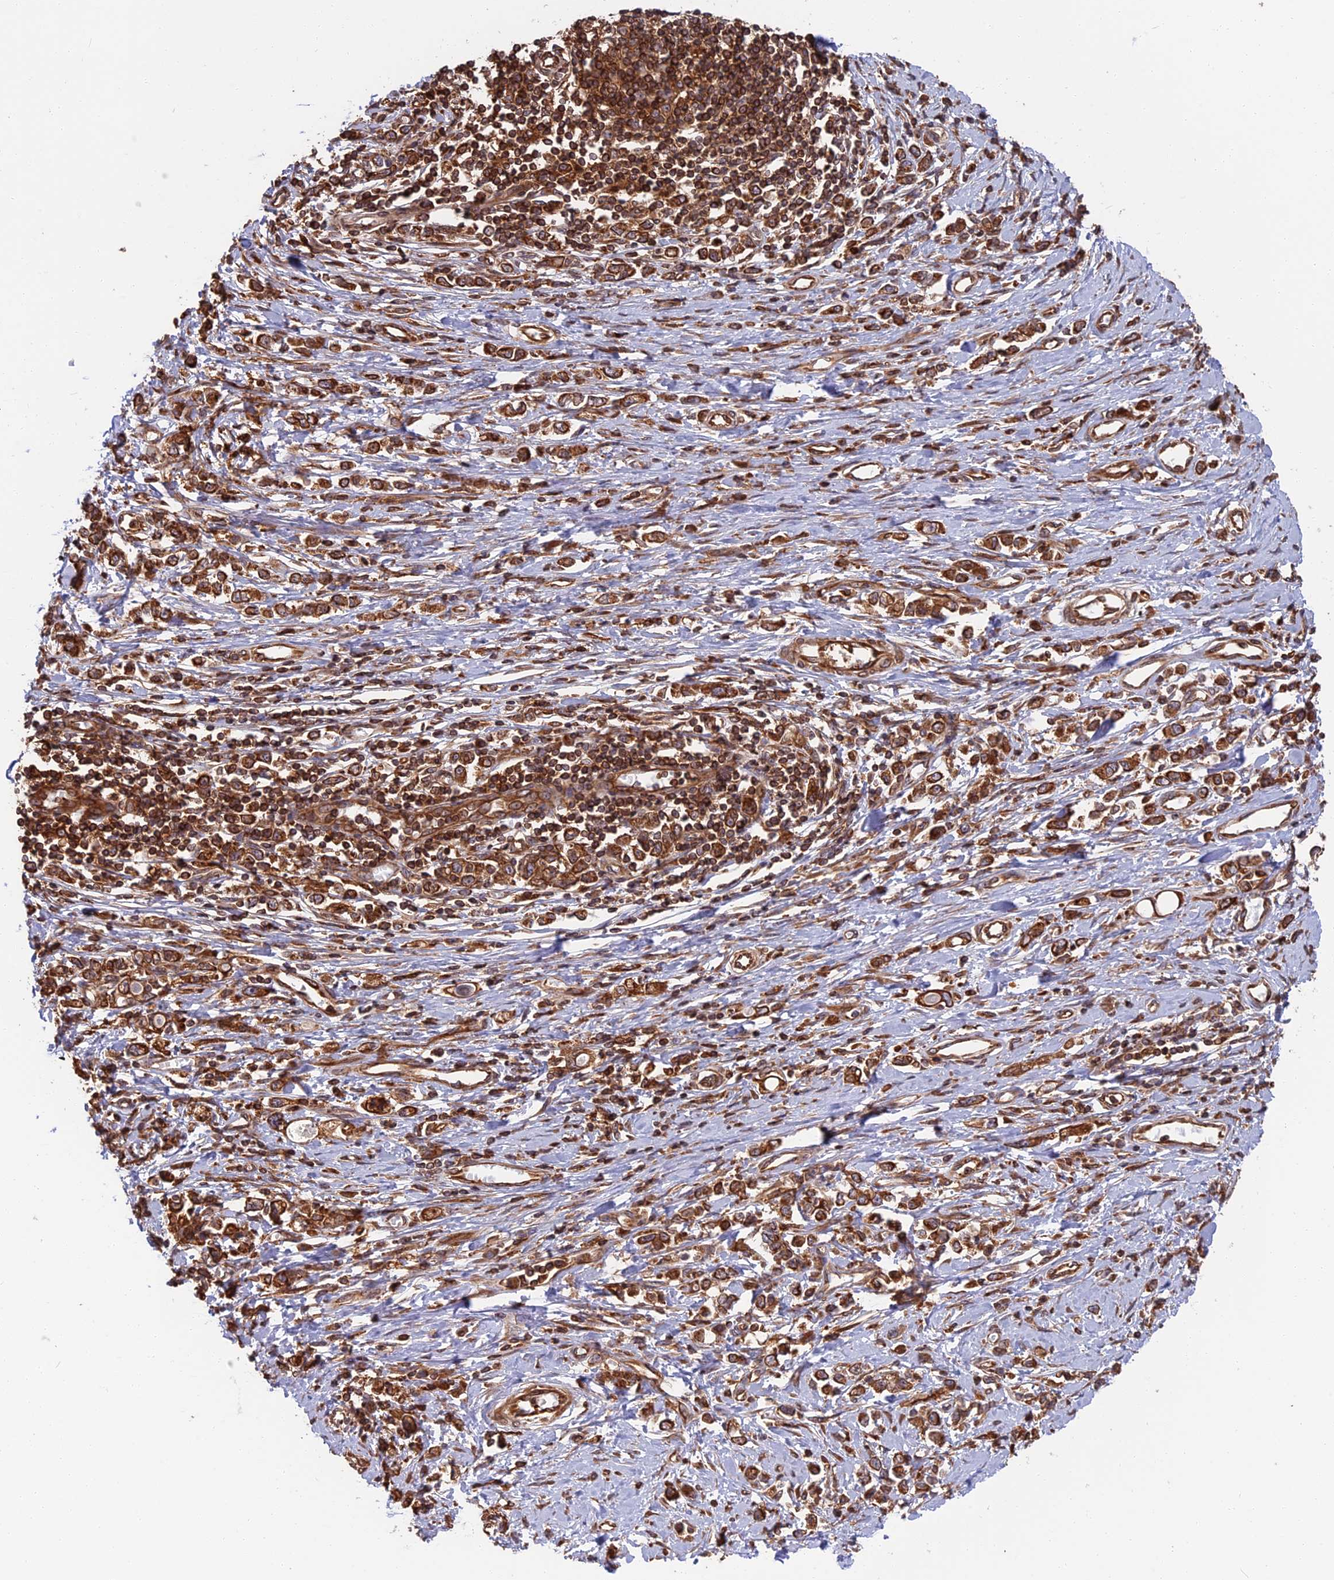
{"staining": {"intensity": "strong", "quantity": ">75%", "location": "cytoplasmic/membranous"}, "tissue": "stomach cancer", "cell_type": "Tumor cells", "image_type": "cancer", "snomed": [{"axis": "morphology", "description": "Adenocarcinoma, NOS"}, {"axis": "topography", "description": "Stomach"}], "caption": "Adenocarcinoma (stomach) tissue exhibits strong cytoplasmic/membranous staining in approximately >75% of tumor cells", "gene": "WDR1", "patient": {"sex": "female", "age": 76}}